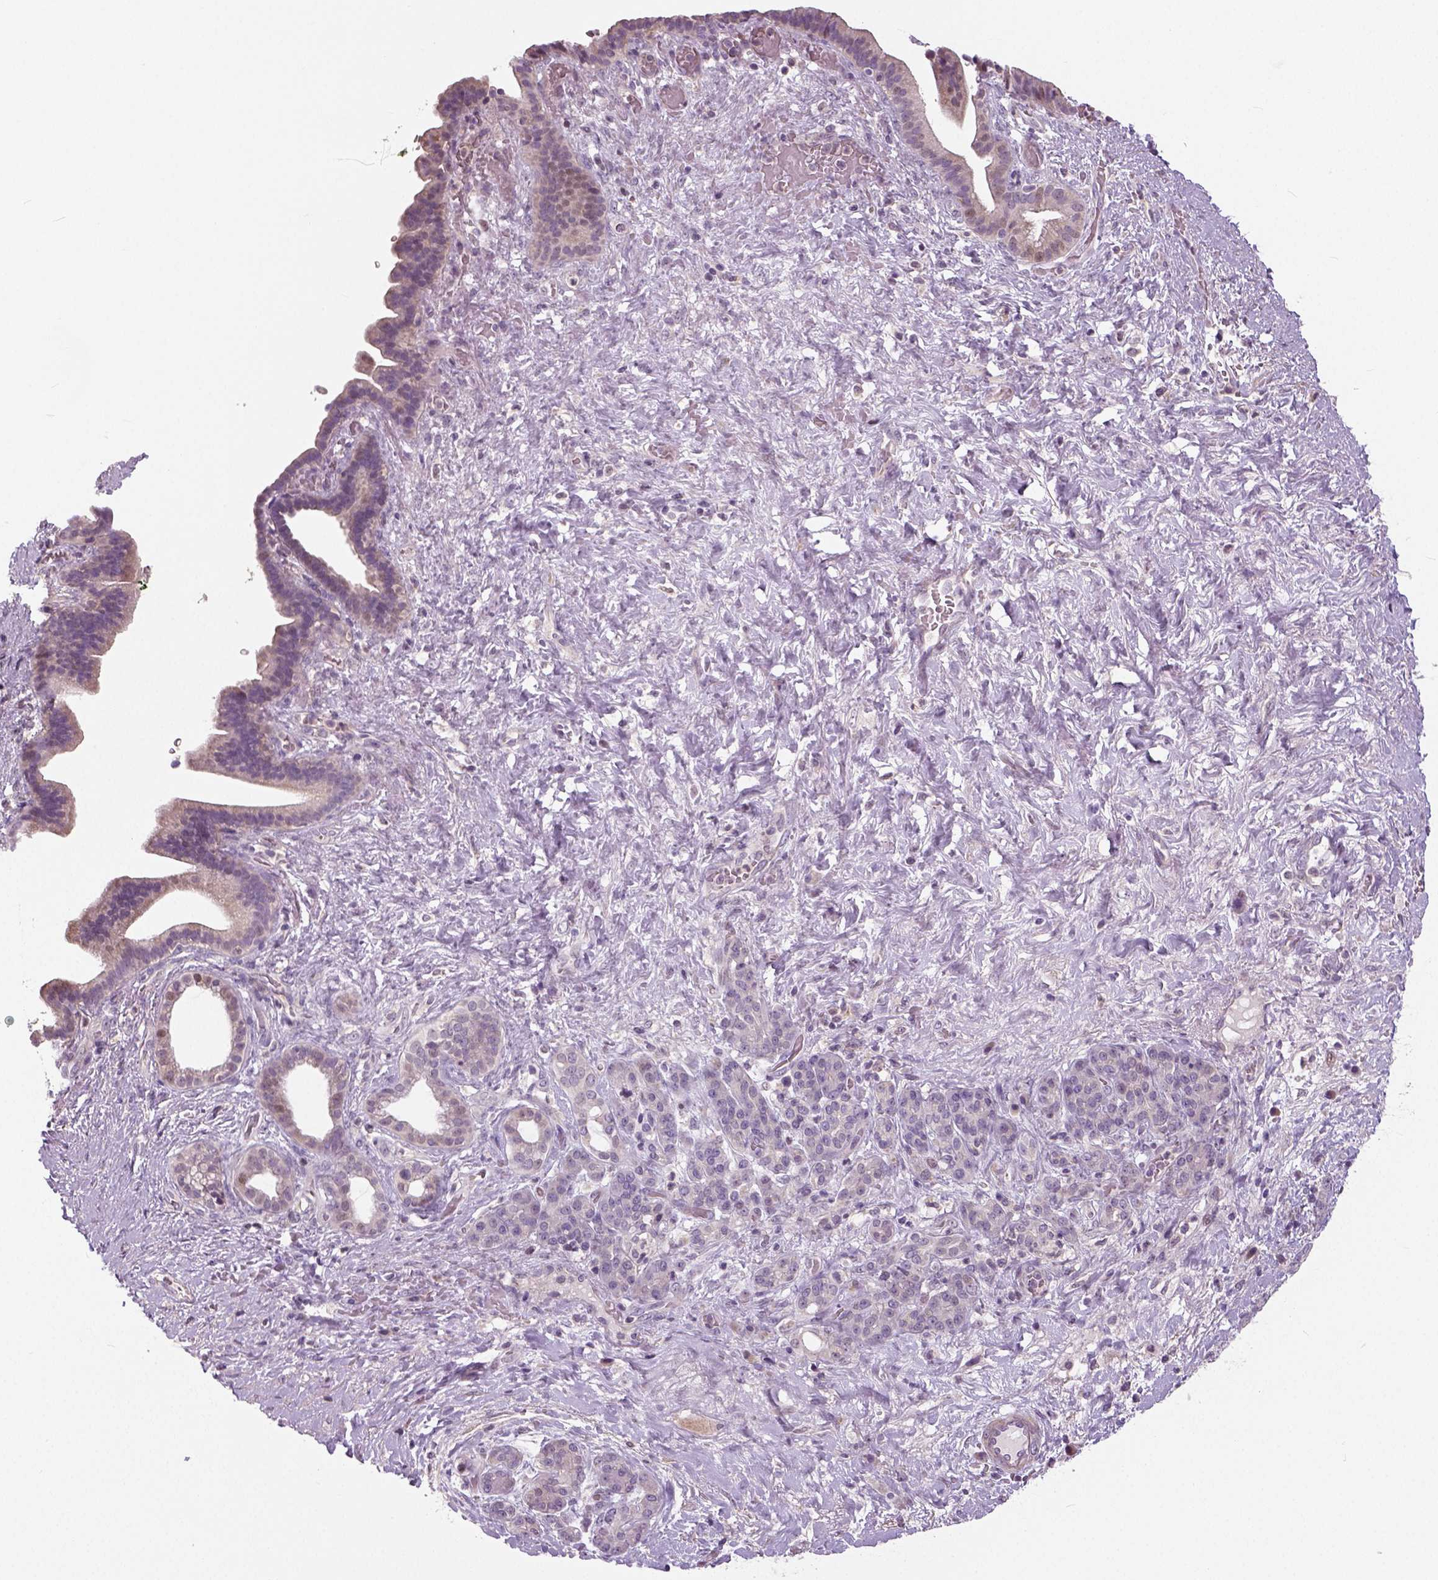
{"staining": {"intensity": "negative", "quantity": "none", "location": "none"}, "tissue": "pancreatic cancer", "cell_type": "Tumor cells", "image_type": "cancer", "snomed": [{"axis": "morphology", "description": "Adenocarcinoma, NOS"}, {"axis": "topography", "description": "Pancreas"}], "caption": "Pancreatic cancer (adenocarcinoma) was stained to show a protein in brown. There is no significant positivity in tumor cells.", "gene": "NECAB1", "patient": {"sex": "male", "age": 44}}